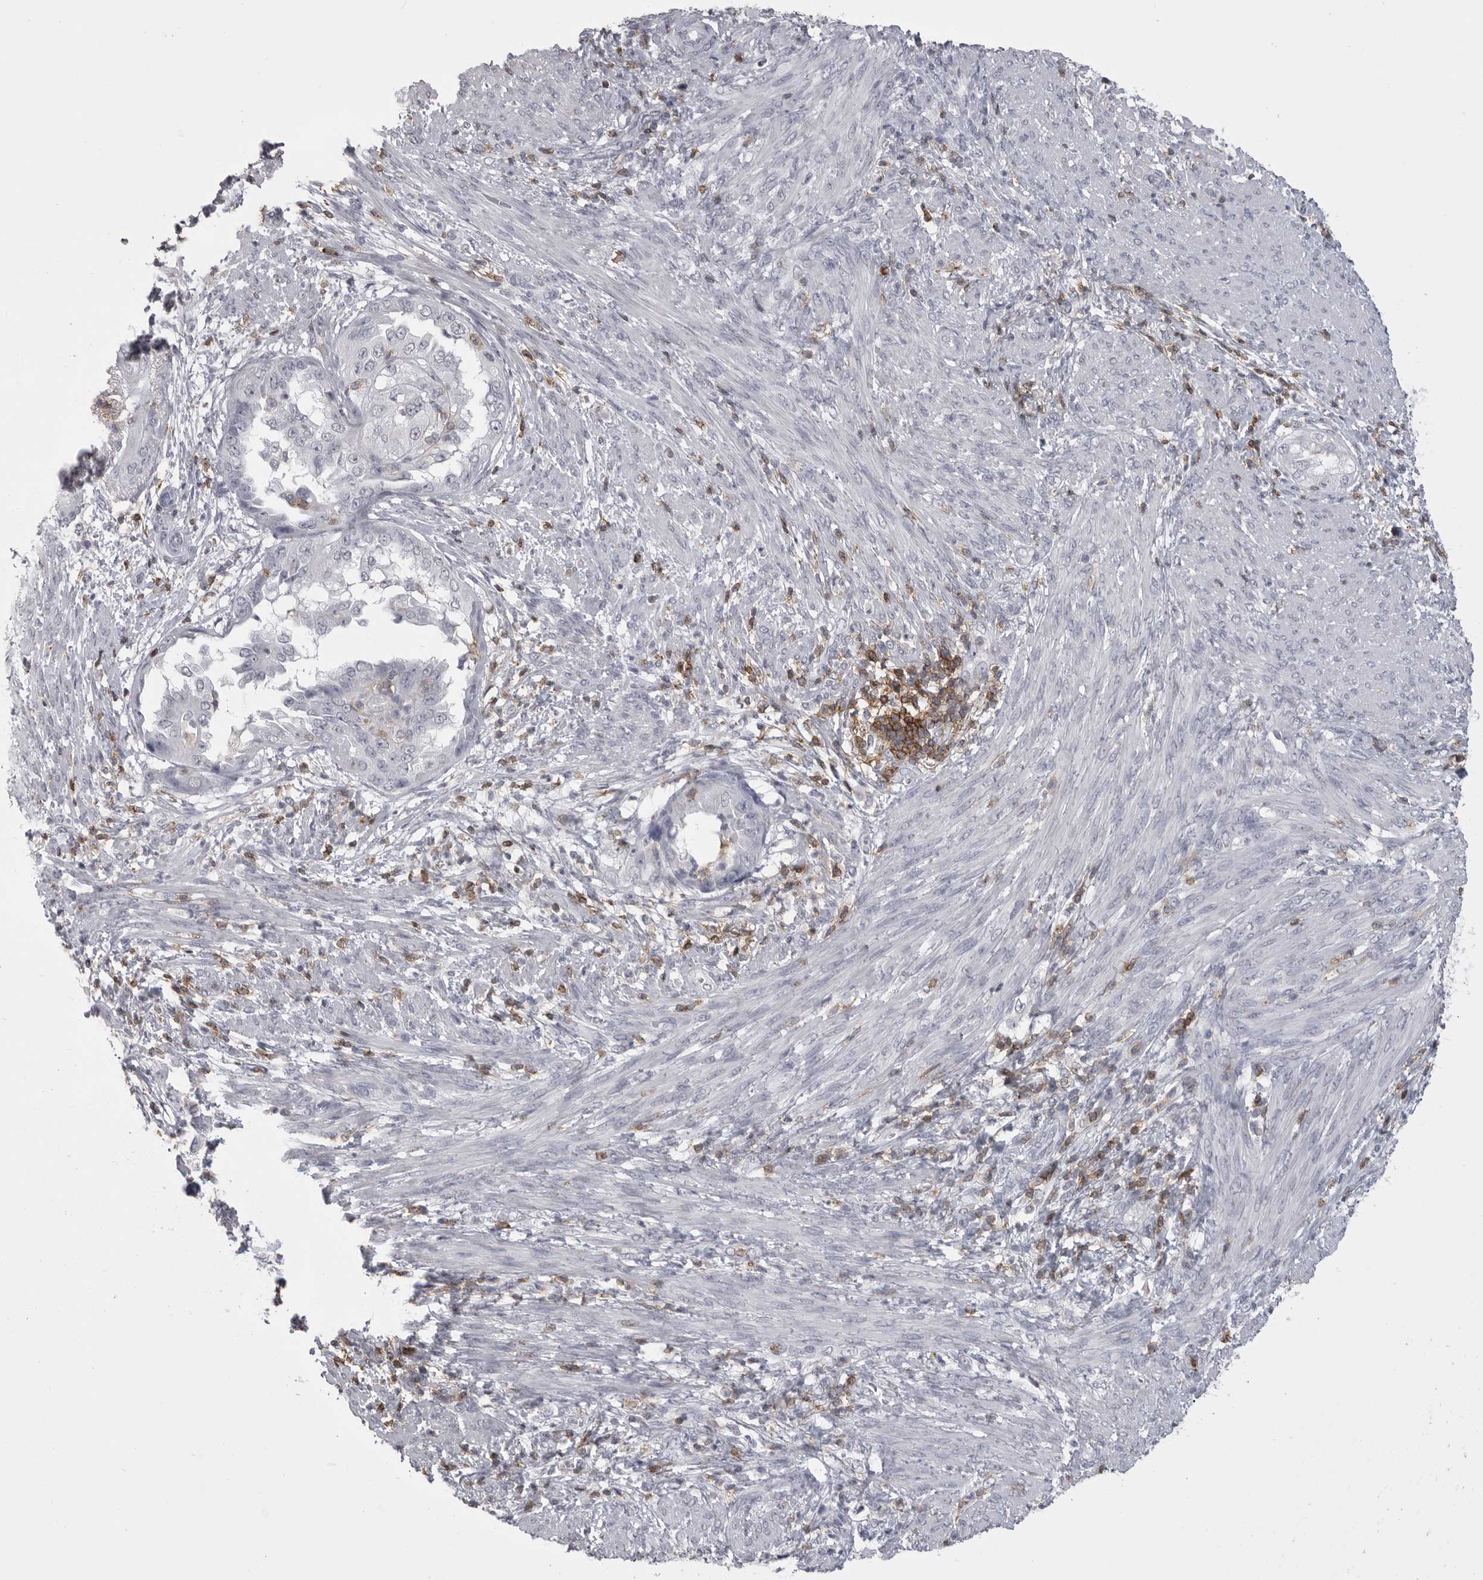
{"staining": {"intensity": "negative", "quantity": "none", "location": "none"}, "tissue": "endometrial cancer", "cell_type": "Tumor cells", "image_type": "cancer", "snomed": [{"axis": "morphology", "description": "Adenocarcinoma, NOS"}, {"axis": "topography", "description": "Endometrium"}], "caption": "This is an immunohistochemistry (IHC) histopathology image of human endometrial cancer. There is no expression in tumor cells.", "gene": "ITGAL", "patient": {"sex": "female", "age": 85}}